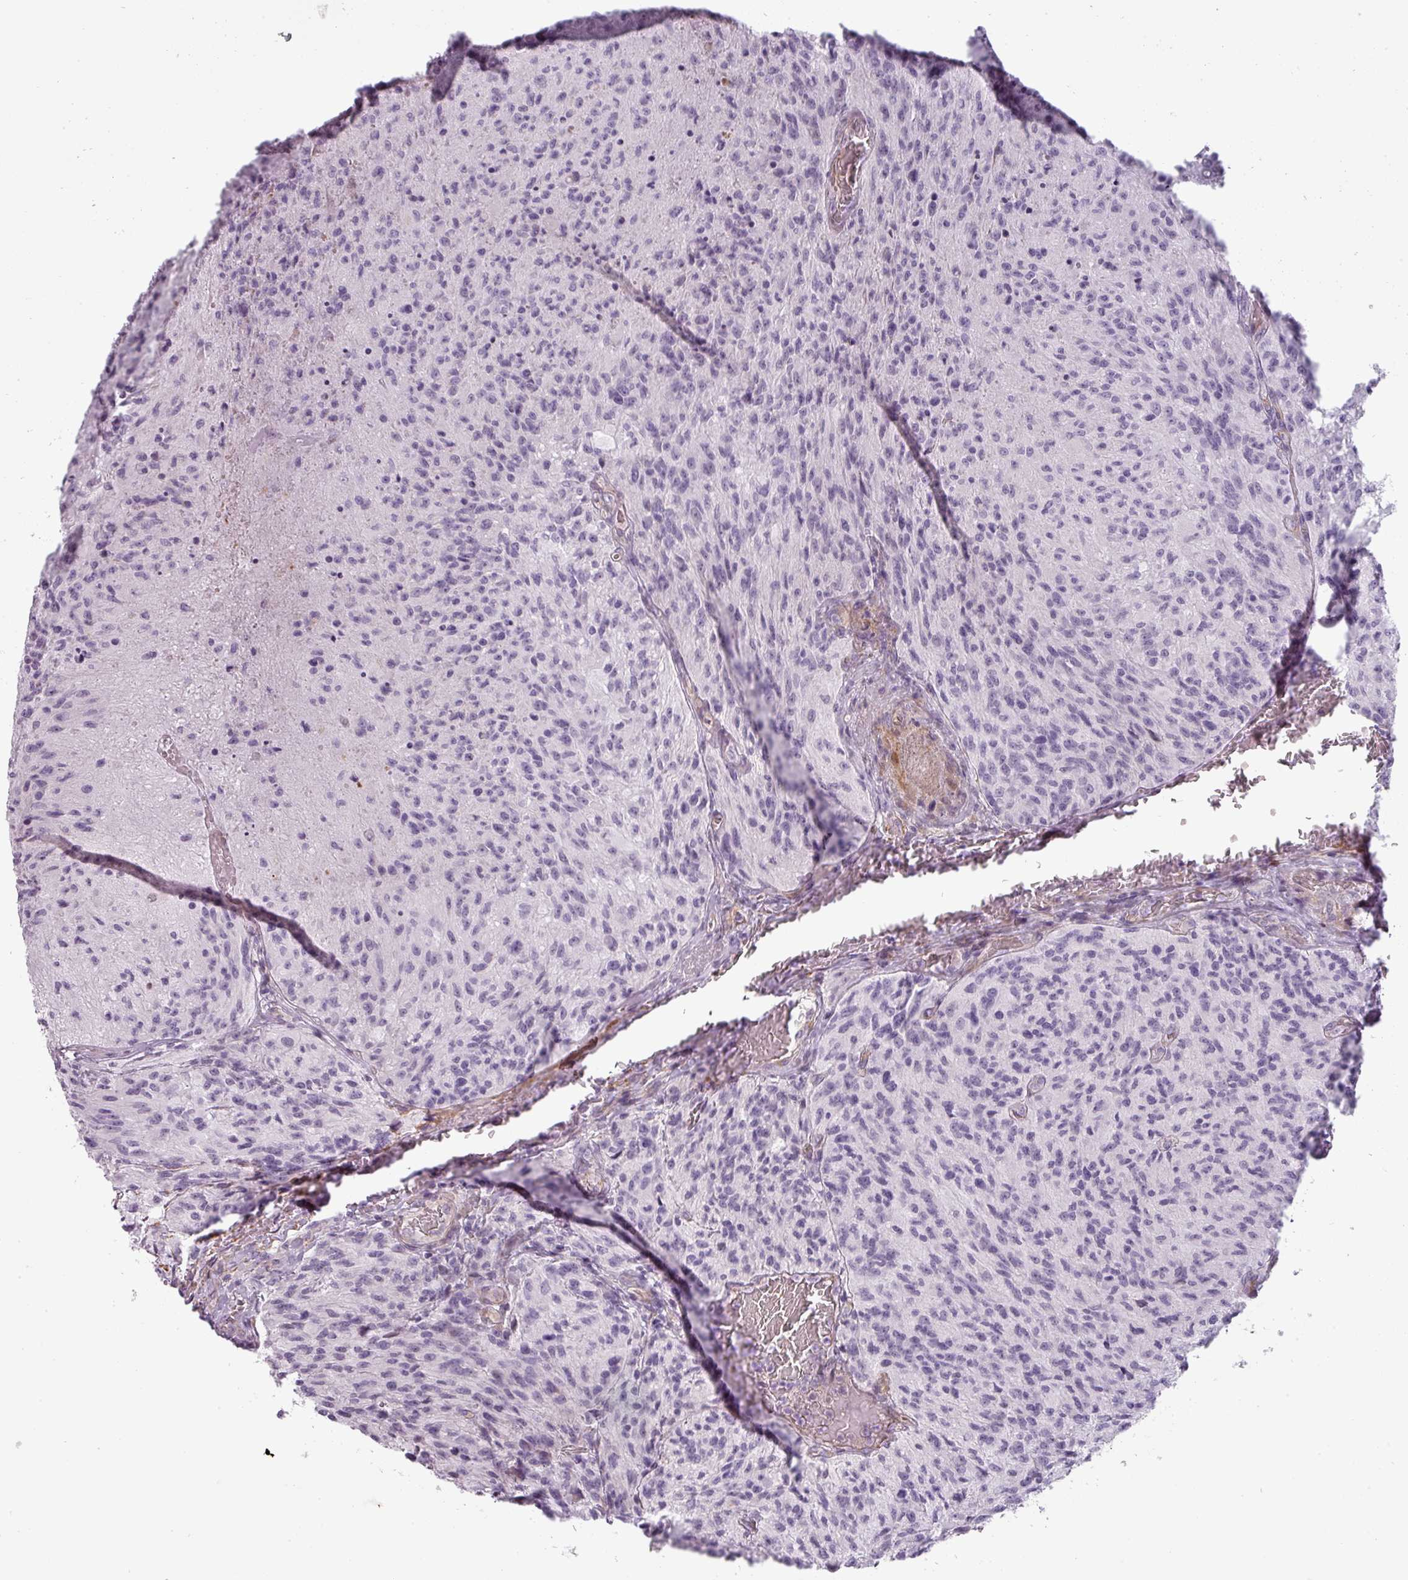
{"staining": {"intensity": "negative", "quantity": "none", "location": "none"}, "tissue": "glioma", "cell_type": "Tumor cells", "image_type": "cancer", "snomed": [{"axis": "morphology", "description": "Normal tissue, NOS"}, {"axis": "morphology", "description": "Glioma, malignant, High grade"}, {"axis": "topography", "description": "Cerebral cortex"}], "caption": "The histopathology image displays no staining of tumor cells in malignant glioma (high-grade).", "gene": "CHRDL1", "patient": {"sex": "male", "age": 56}}